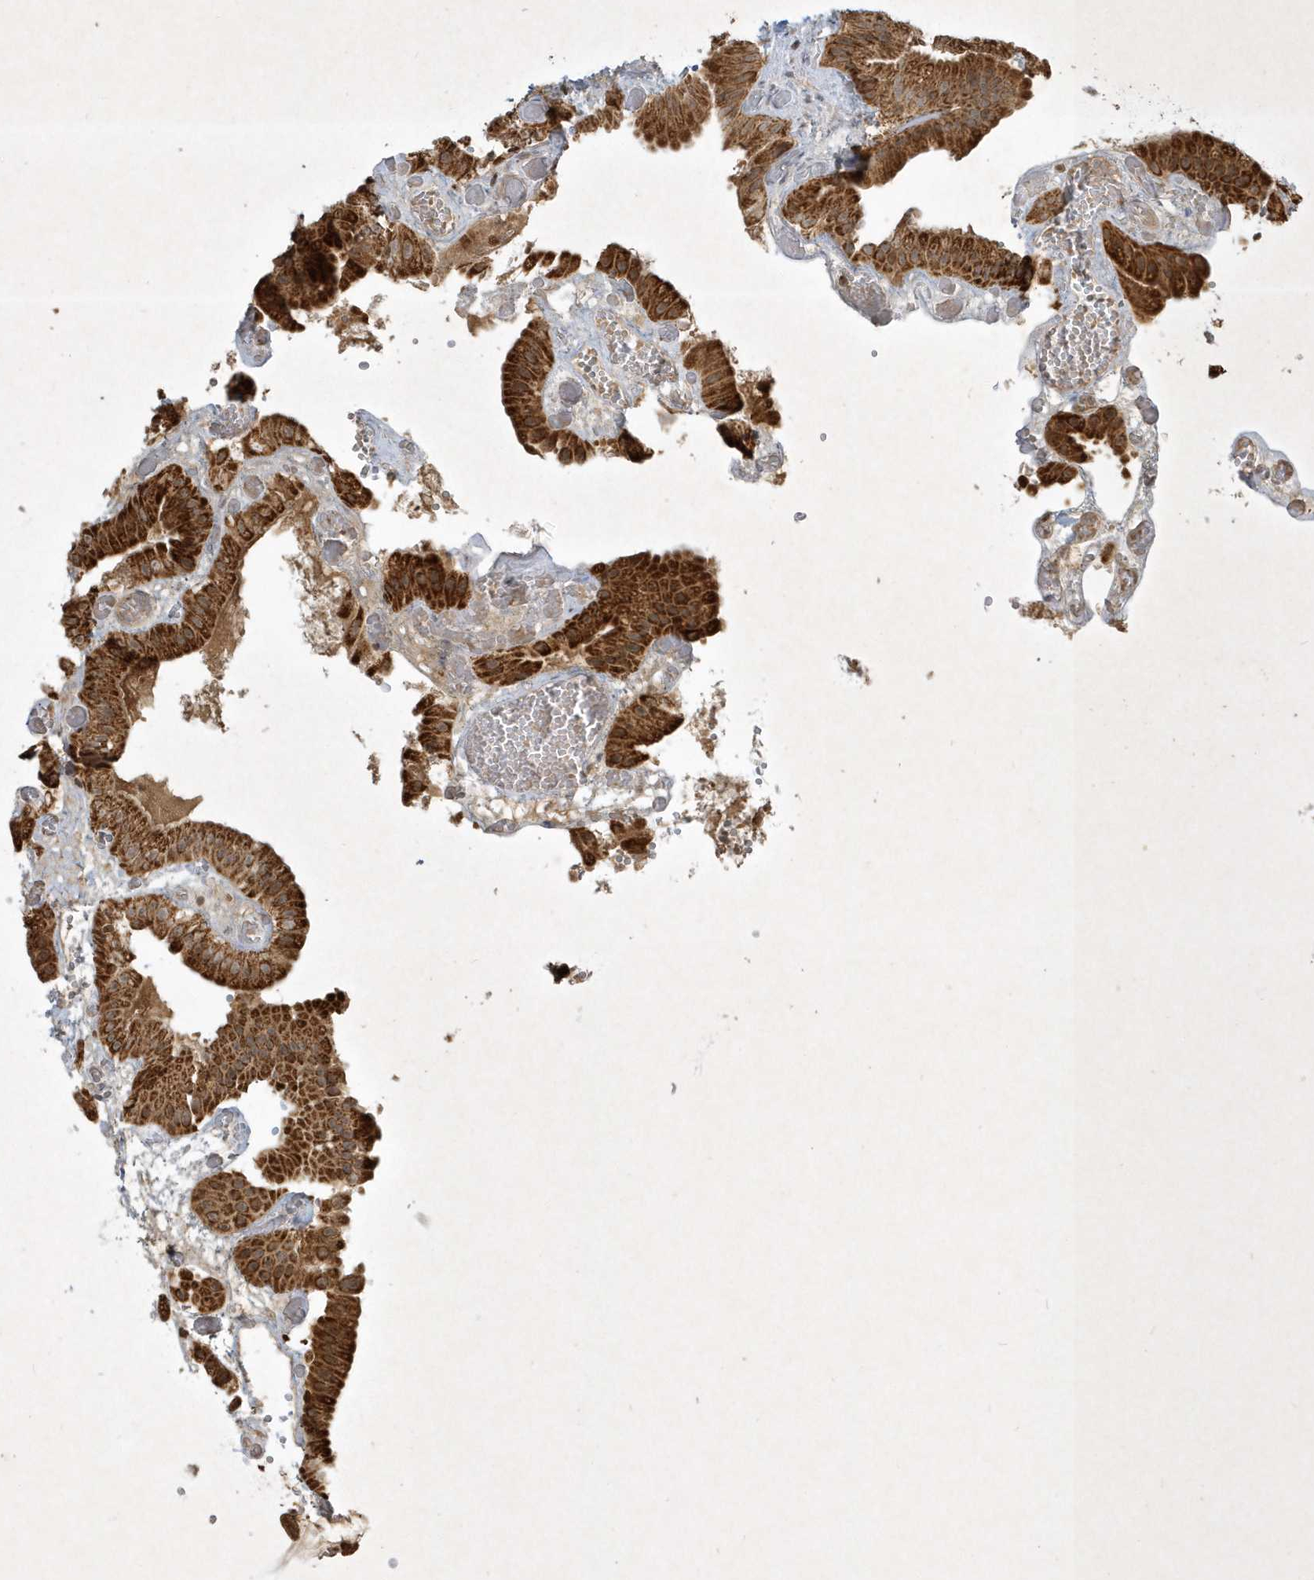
{"staining": {"intensity": "strong", "quantity": ">75%", "location": "cytoplasmic/membranous"}, "tissue": "gallbladder", "cell_type": "Glandular cells", "image_type": "normal", "snomed": [{"axis": "morphology", "description": "Normal tissue, NOS"}, {"axis": "topography", "description": "Gallbladder"}], "caption": "This is an image of immunohistochemistry staining of normal gallbladder, which shows strong staining in the cytoplasmic/membranous of glandular cells.", "gene": "PLTP", "patient": {"sex": "female", "age": 64}}